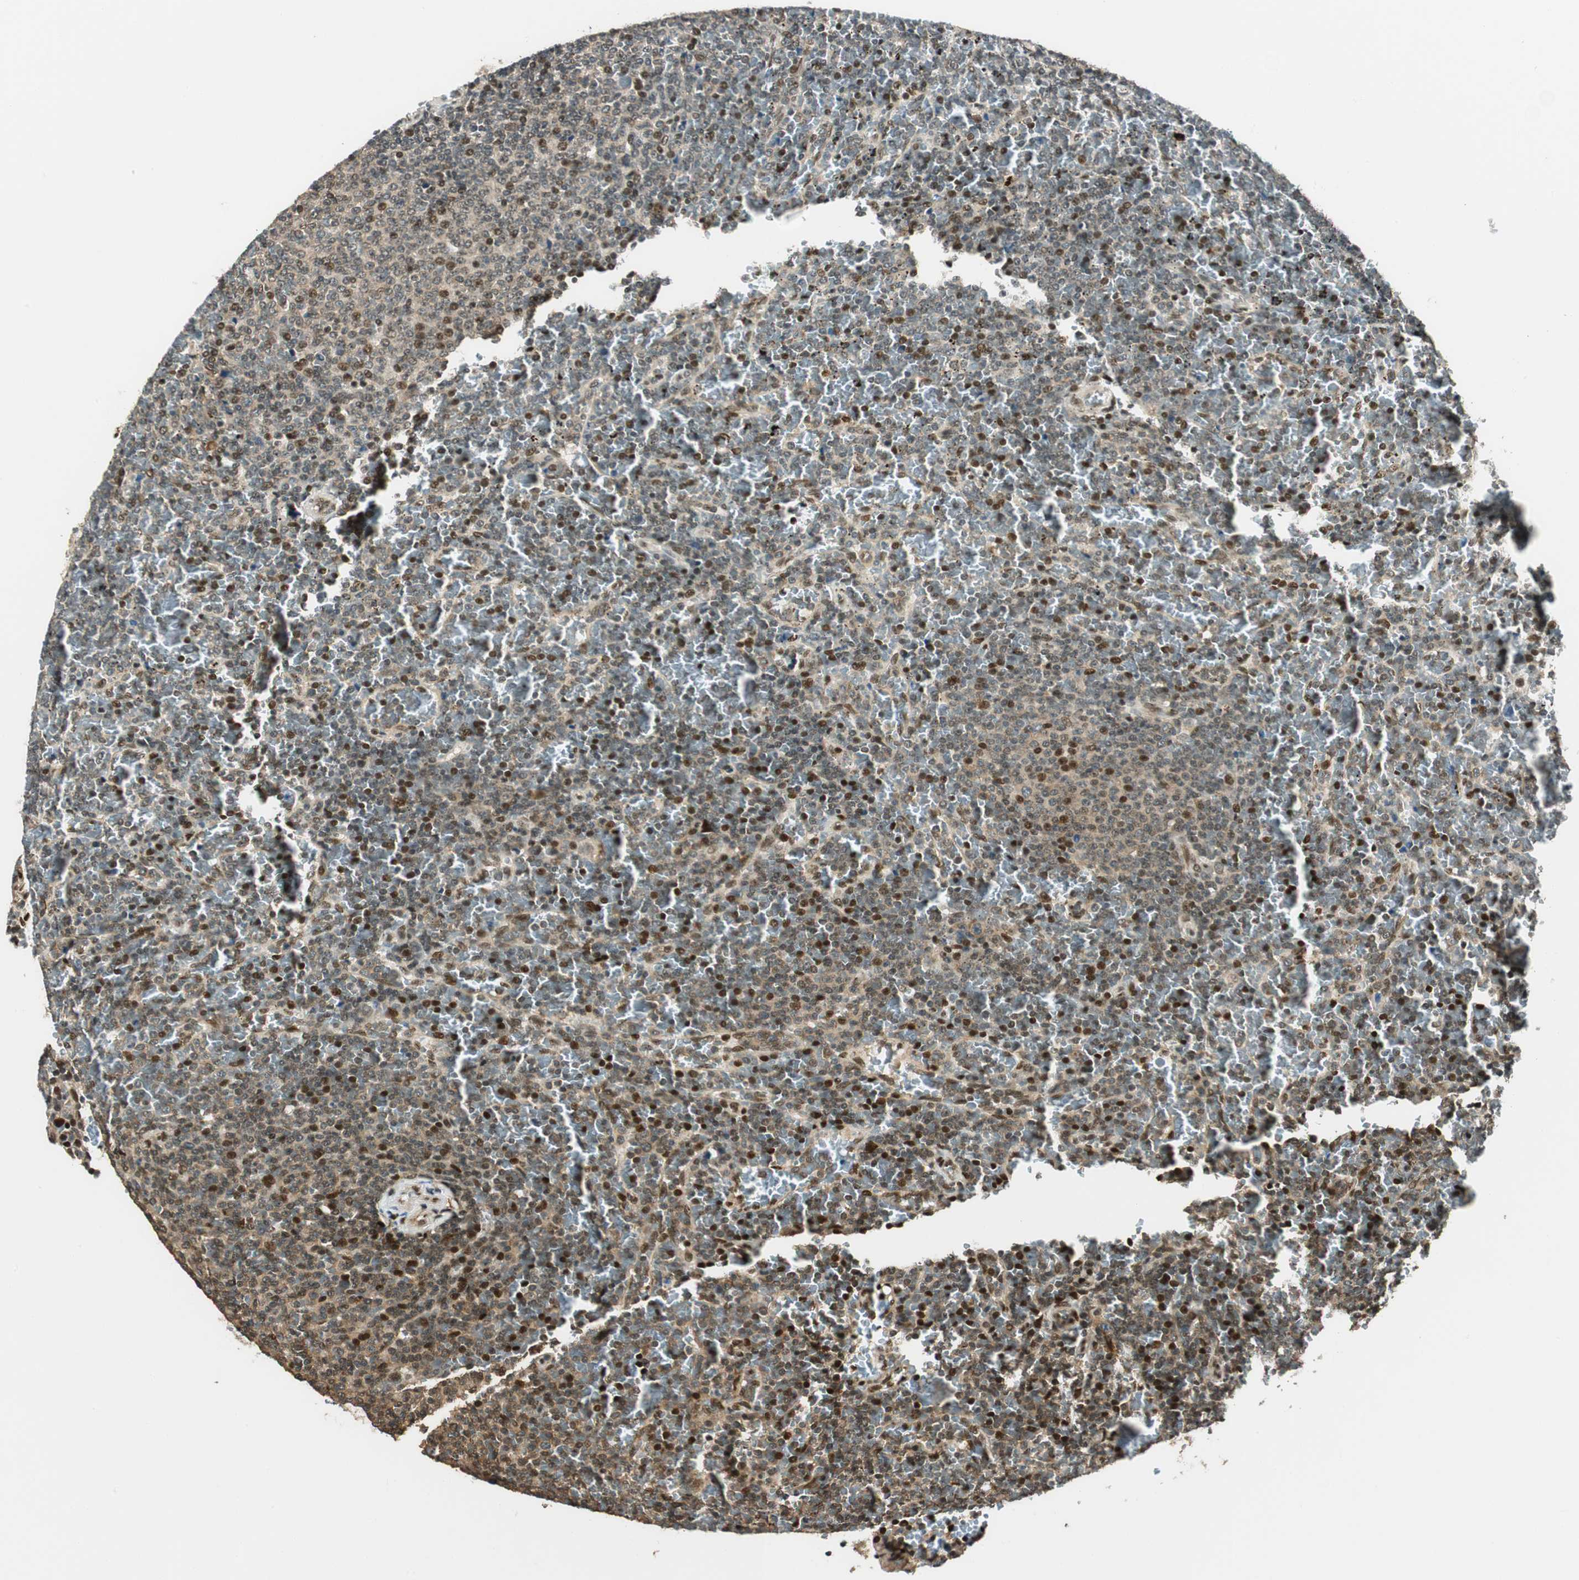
{"staining": {"intensity": "moderate", "quantity": "25%-75%", "location": "nuclear"}, "tissue": "lymphoma", "cell_type": "Tumor cells", "image_type": "cancer", "snomed": [{"axis": "morphology", "description": "Malignant lymphoma, non-Hodgkin's type, Low grade"}, {"axis": "topography", "description": "Spleen"}], "caption": "Human low-grade malignant lymphoma, non-Hodgkin's type stained for a protein (brown) reveals moderate nuclear positive staining in approximately 25%-75% of tumor cells.", "gene": "RING1", "patient": {"sex": "female", "age": 77}}